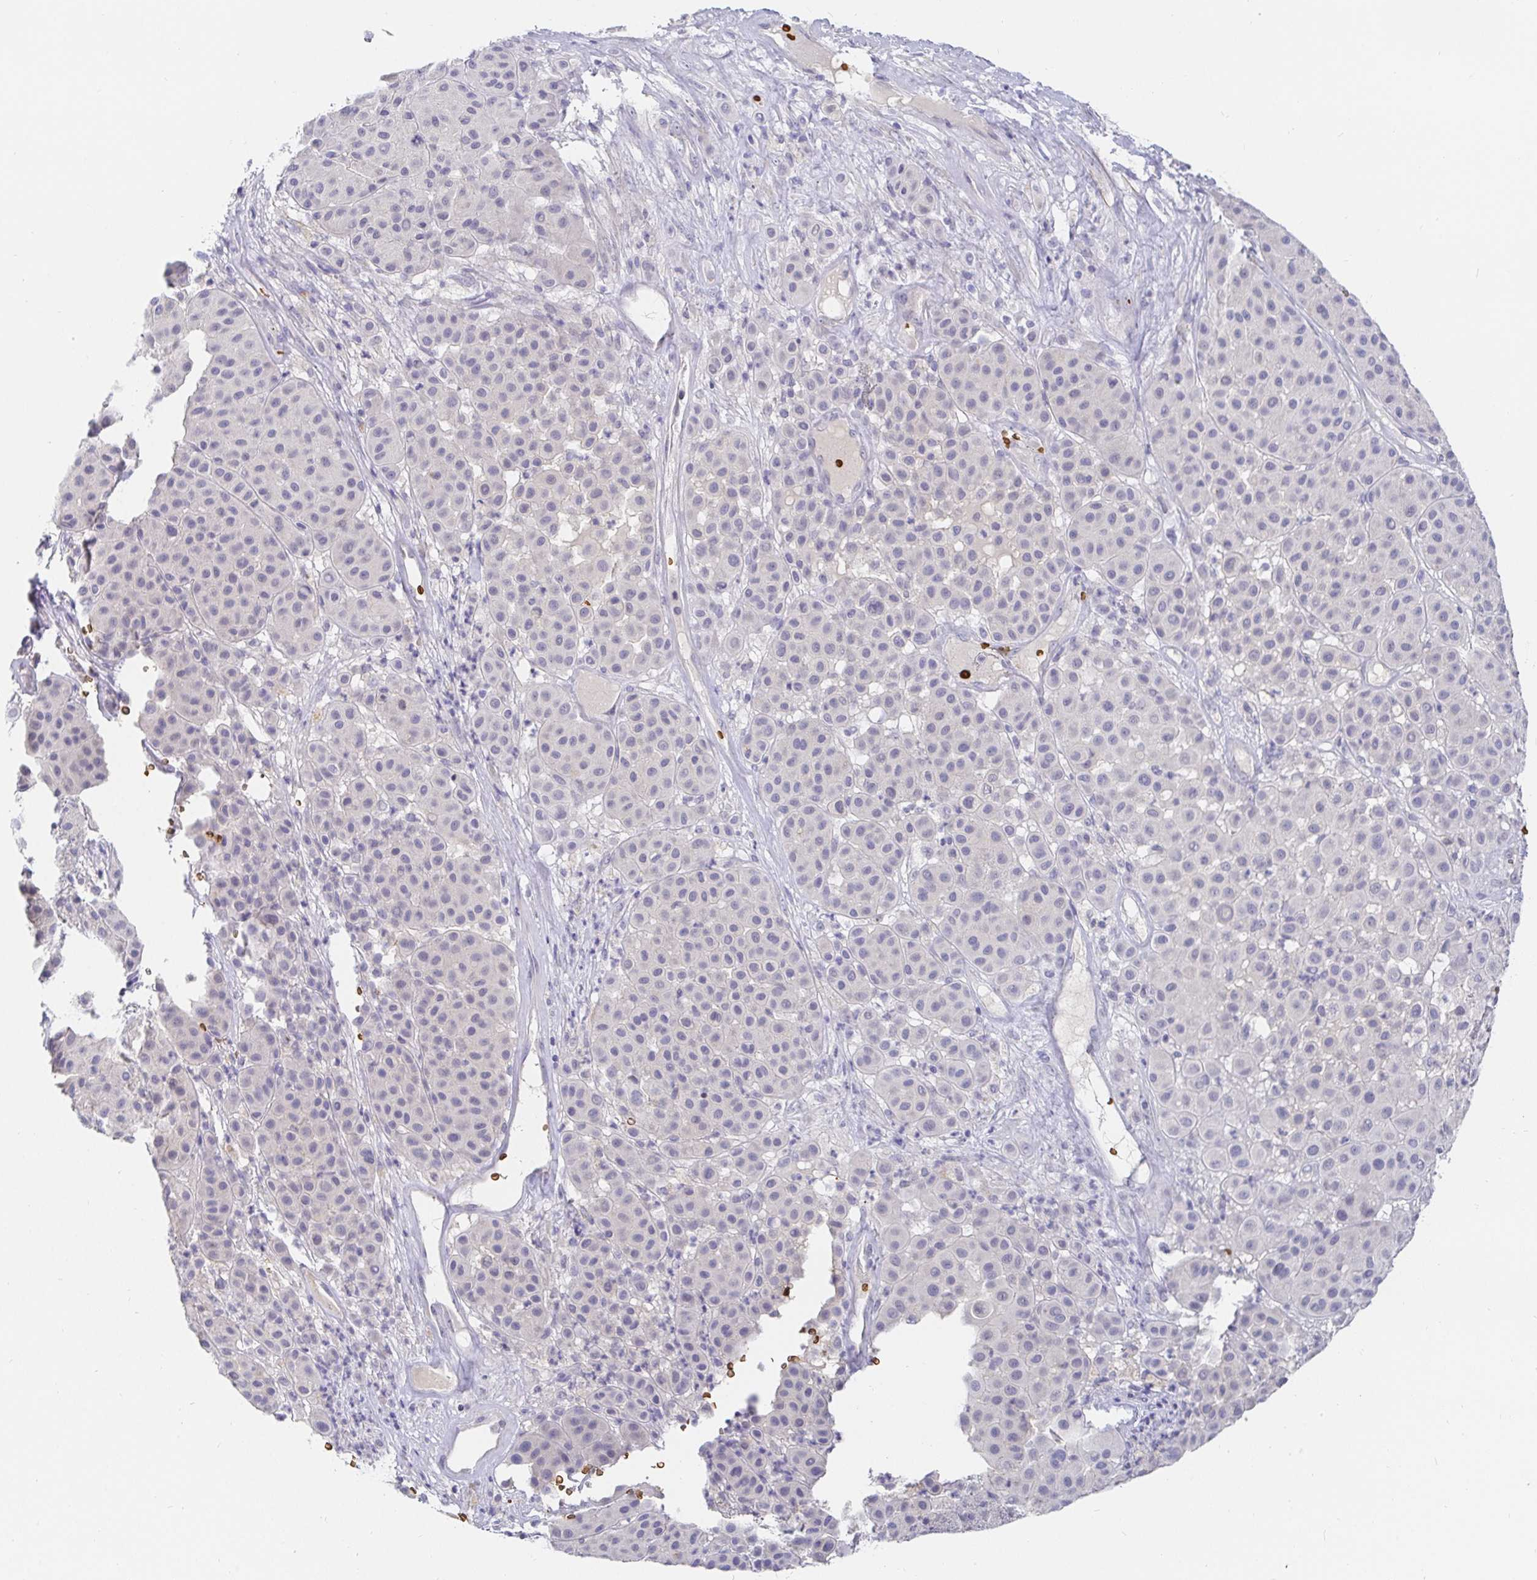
{"staining": {"intensity": "negative", "quantity": "none", "location": "none"}, "tissue": "melanoma", "cell_type": "Tumor cells", "image_type": "cancer", "snomed": [{"axis": "morphology", "description": "Malignant melanoma, Metastatic site"}, {"axis": "topography", "description": "Smooth muscle"}], "caption": "There is no significant positivity in tumor cells of malignant melanoma (metastatic site).", "gene": "FGF21", "patient": {"sex": "male", "age": 41}}